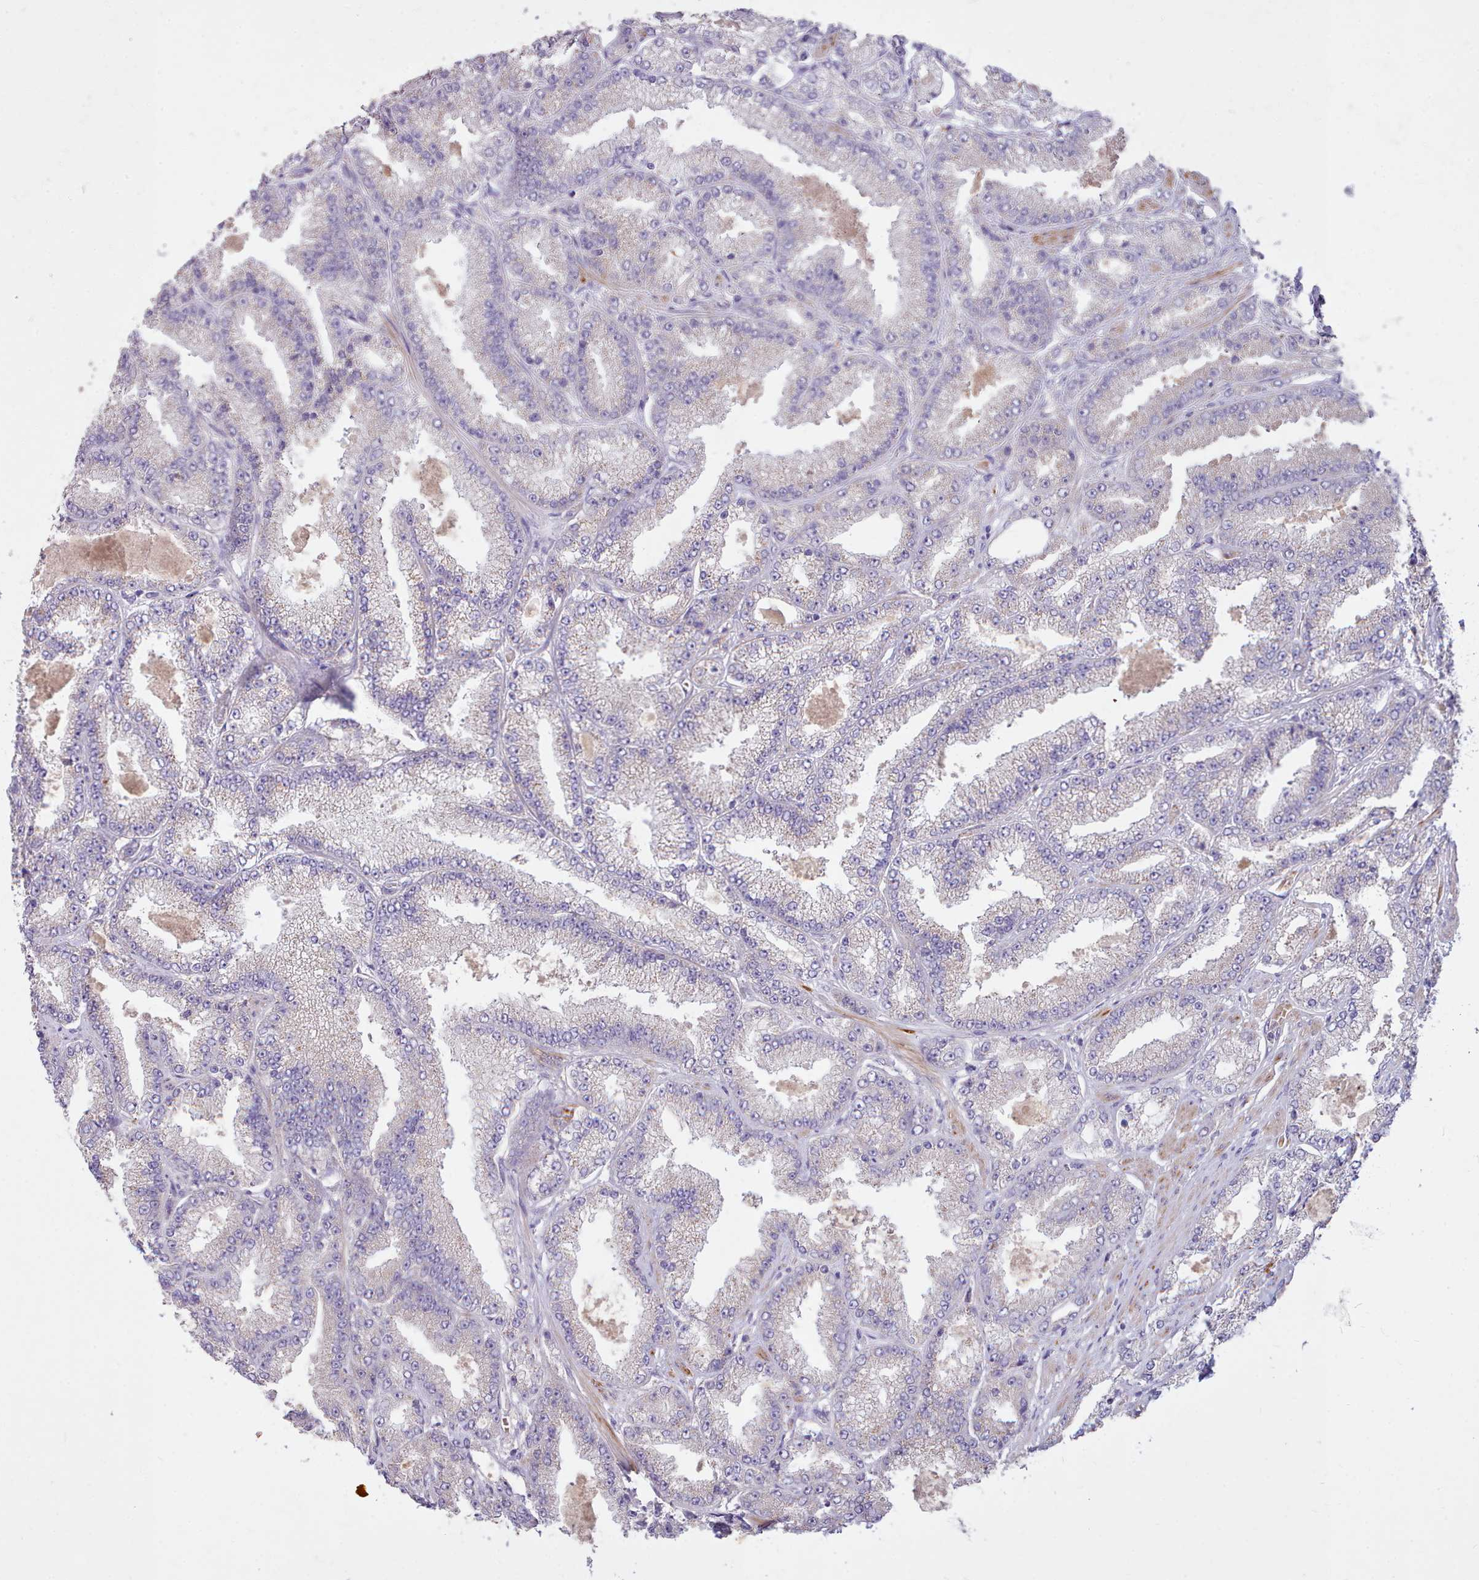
{"staining": {"intensity": "negative", "quantity": "none", "location": "none"}, "tissue": "prostate cancer", "cell_type": "Tumor cells", "image_type": "cancer", "snomed": [{"axis": "morphology", "description": "Adenocarcinoma, High grade"}, {"axis": "topography", "description": "Prostate"}], "caption": "This is a histopathology image of IHC staining of prostate cancer (high-grade adenocarcinoma), which shows no expression in tumor cells.", "gene": "ZNF607", "patient": {"sex": "male", "age": 68}}